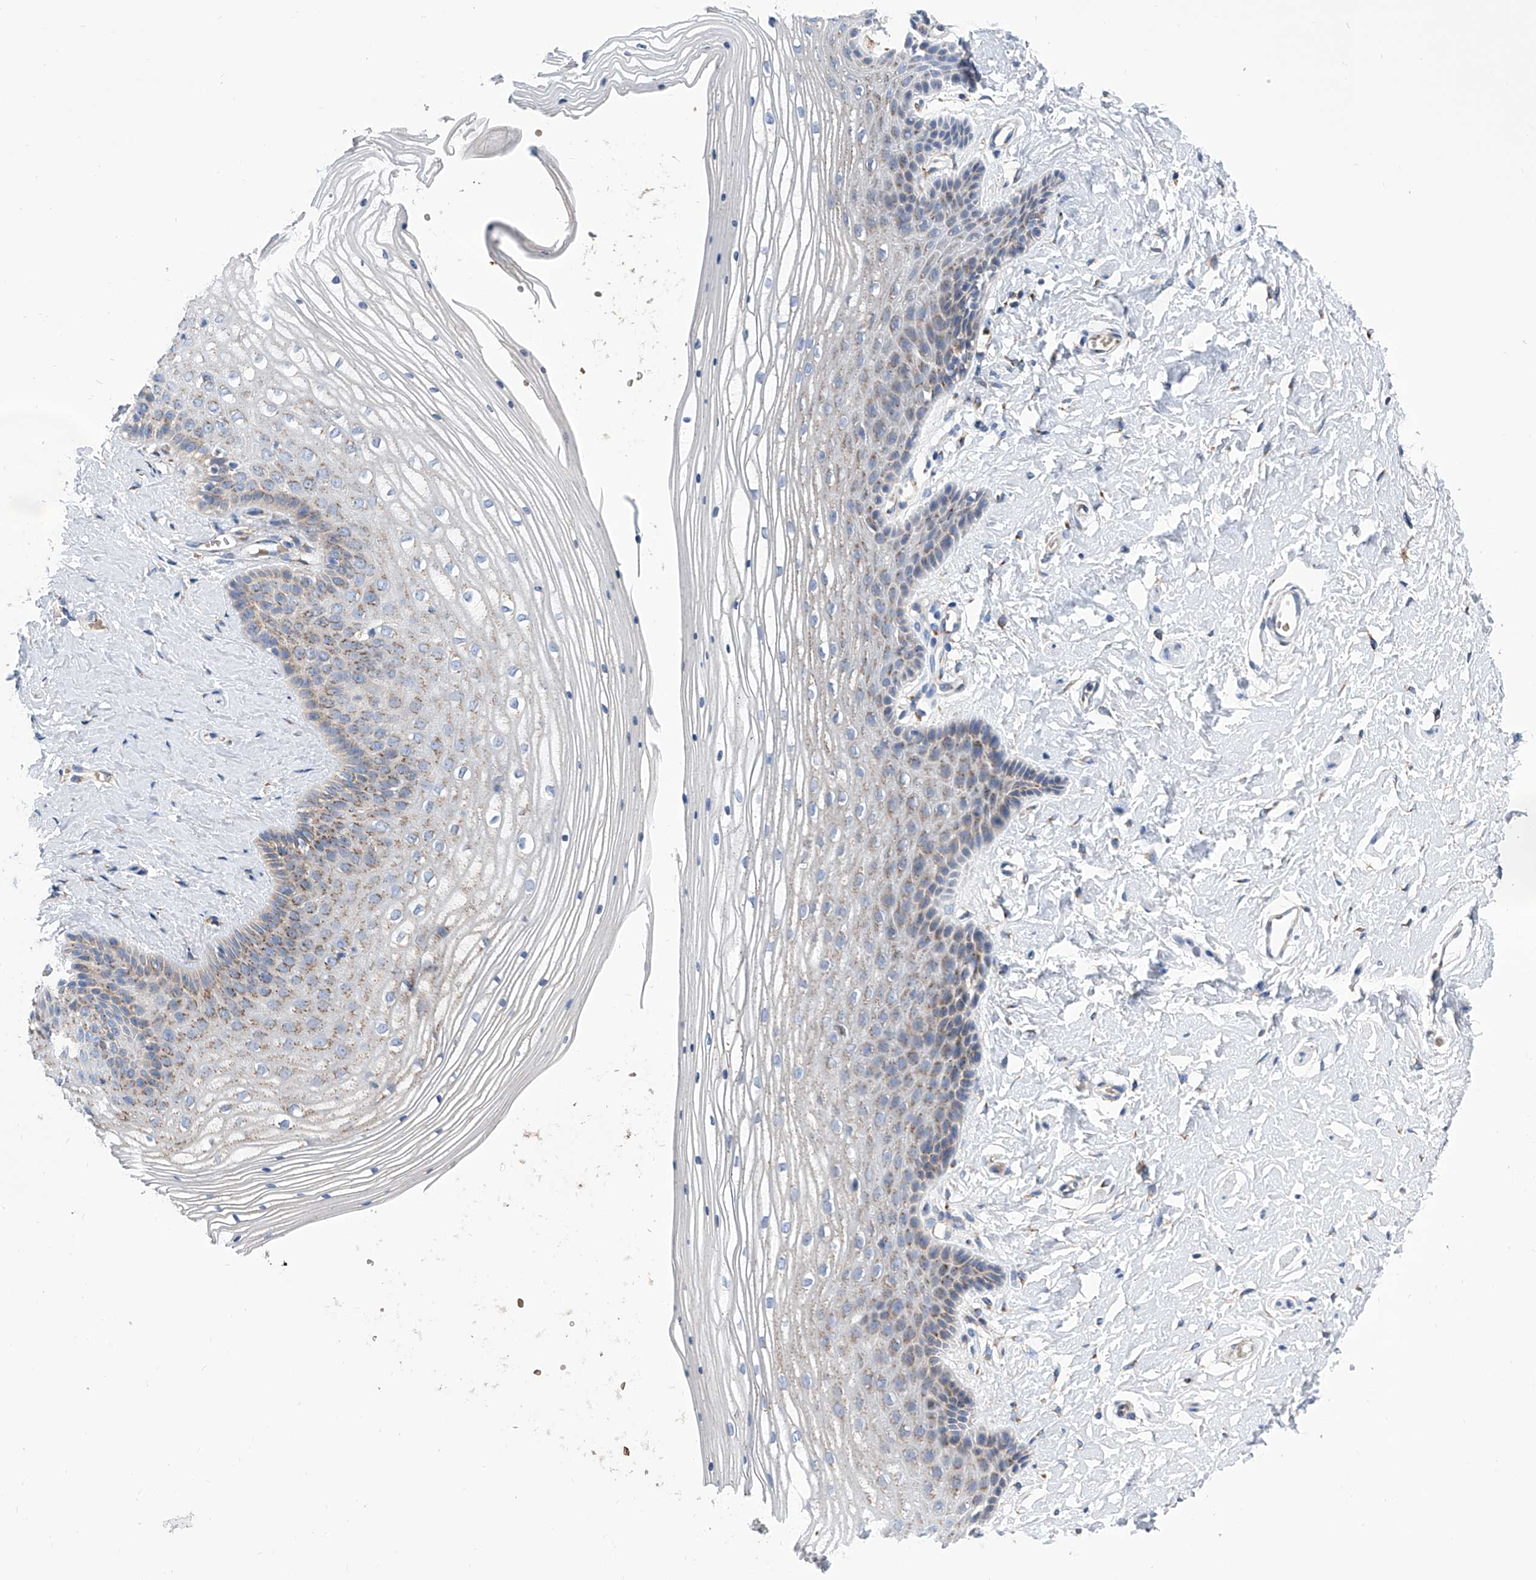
{"staining": {"intensity": "moderate", "quantity": "25%-75%", "location": "cytoplasmic/membranous"}, "tissue": "vagina", "cell_type": "Squamous epithelial cells", "image_type": "normal", "snomed": [{"axis": "morphology", "description": "Normal tissue, NOS"}, {"axis": "topography", "description": "Vagina"}, {"axis": "topography", "description": "Cervix"}], "caption": "Squamous epithelial cells reveal moderate cytoplasmic/membranous positivity in approximately 25%-75% of cells in unremarkable vagina. (brown staining indicates protein expression, while blue staining denotes nuclei).", "gene": "TJAP1", "patient": {"sex": "female", "age": 40}}